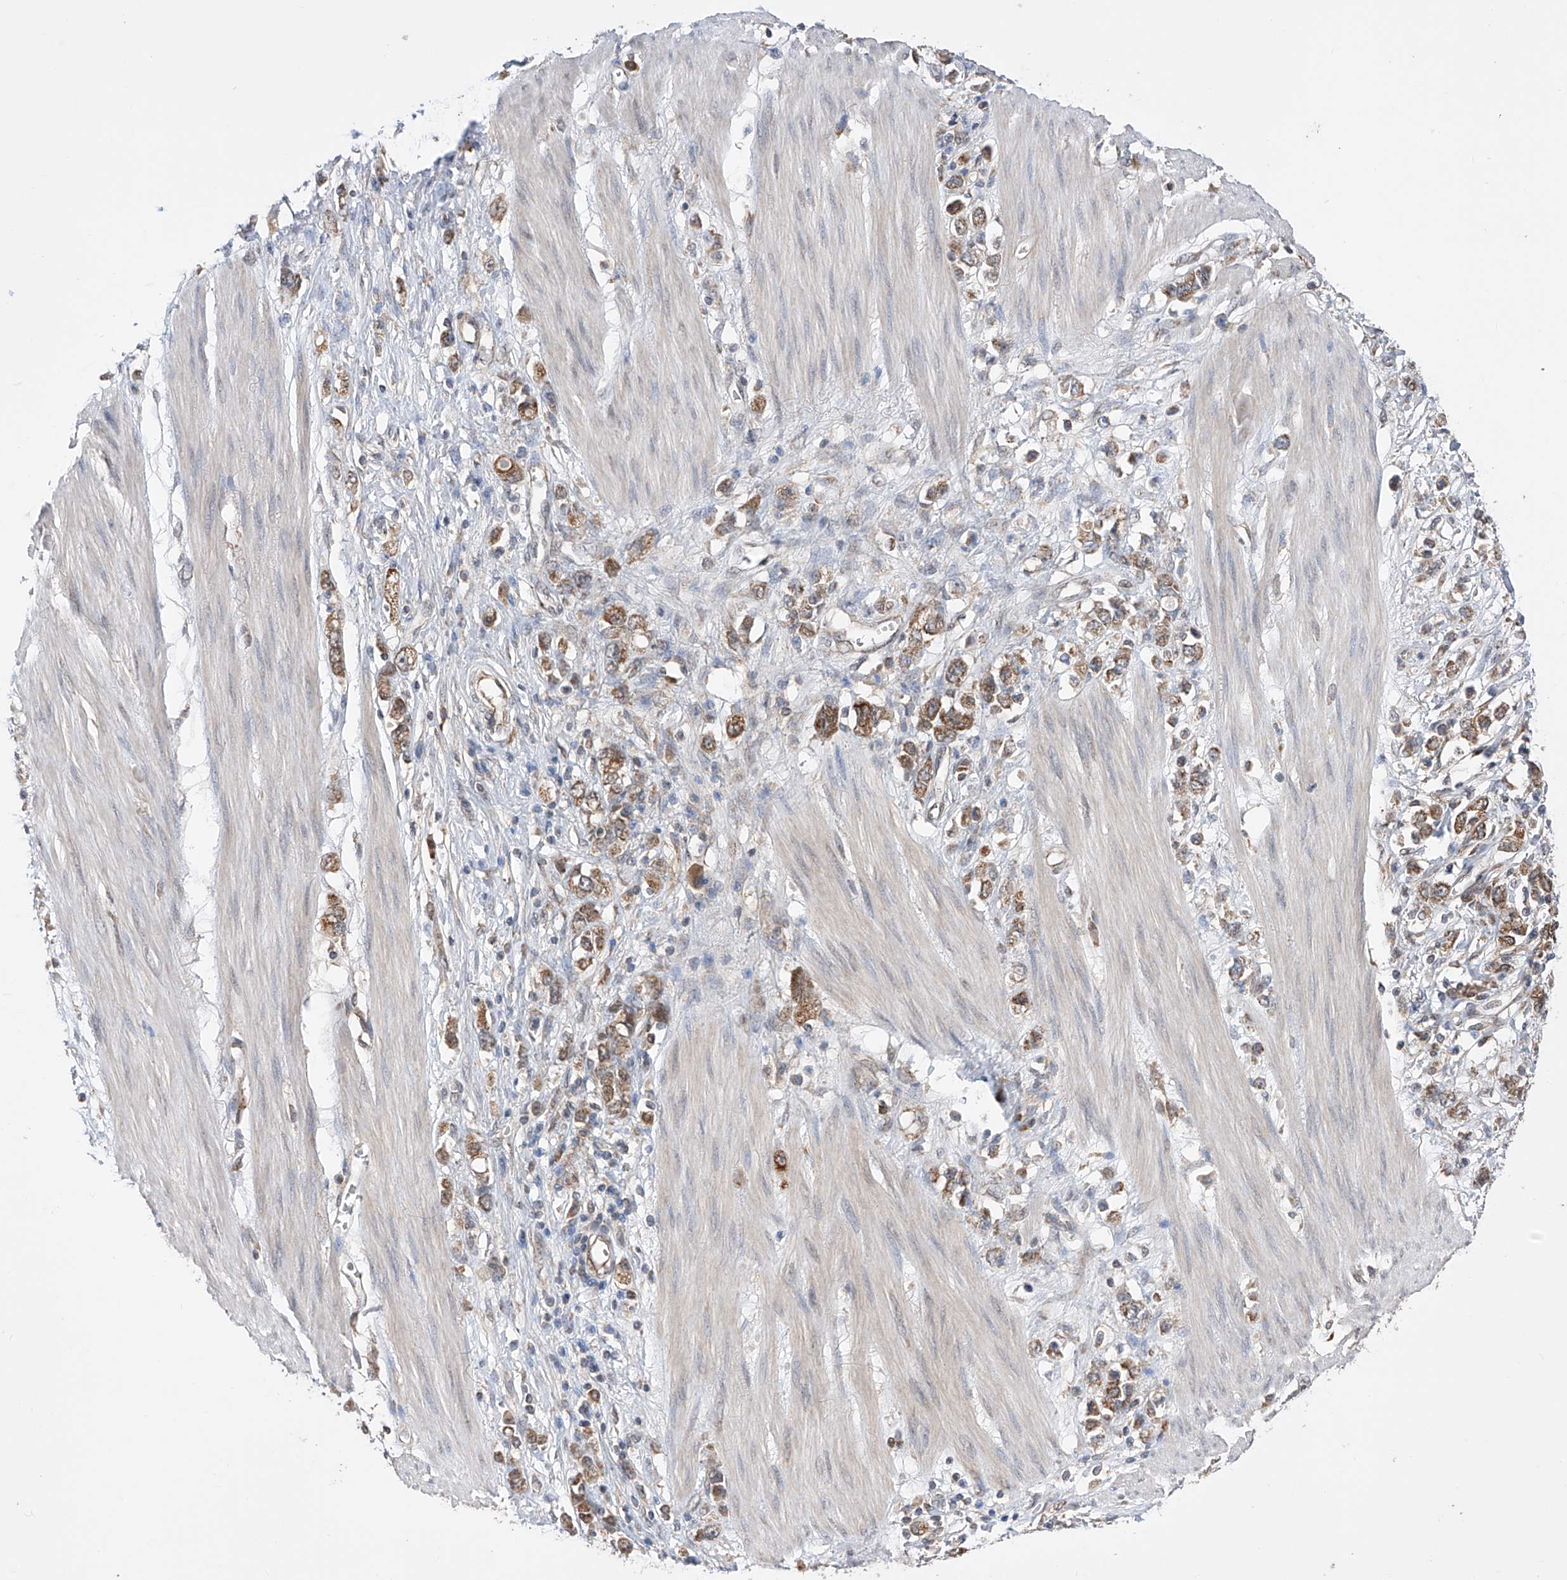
{"staining": {"intensity": "moderate", "quantity": ">75%", "location": "cytoplasmic/membranous"}, "tissue": "stomach cancer", "cell_type": "Tumor cells", "image_type": "cancer", "snomed": [{"axis": "morphology", "description": "Adenocarcinoma, NOS"}, {"axis": "topography", "description": "Stomach"}], "caption": "Immunohistochemistry (IHC) (DAB (3,3'-diaminobenzidine)) staining of stomach adenocarcinoma reveals moderate cytoplasmic/membranous protein expression in about >75% of tumor cells.", "gene": "SDHAF4", "patient": {"sex": "female", "age": 76}}